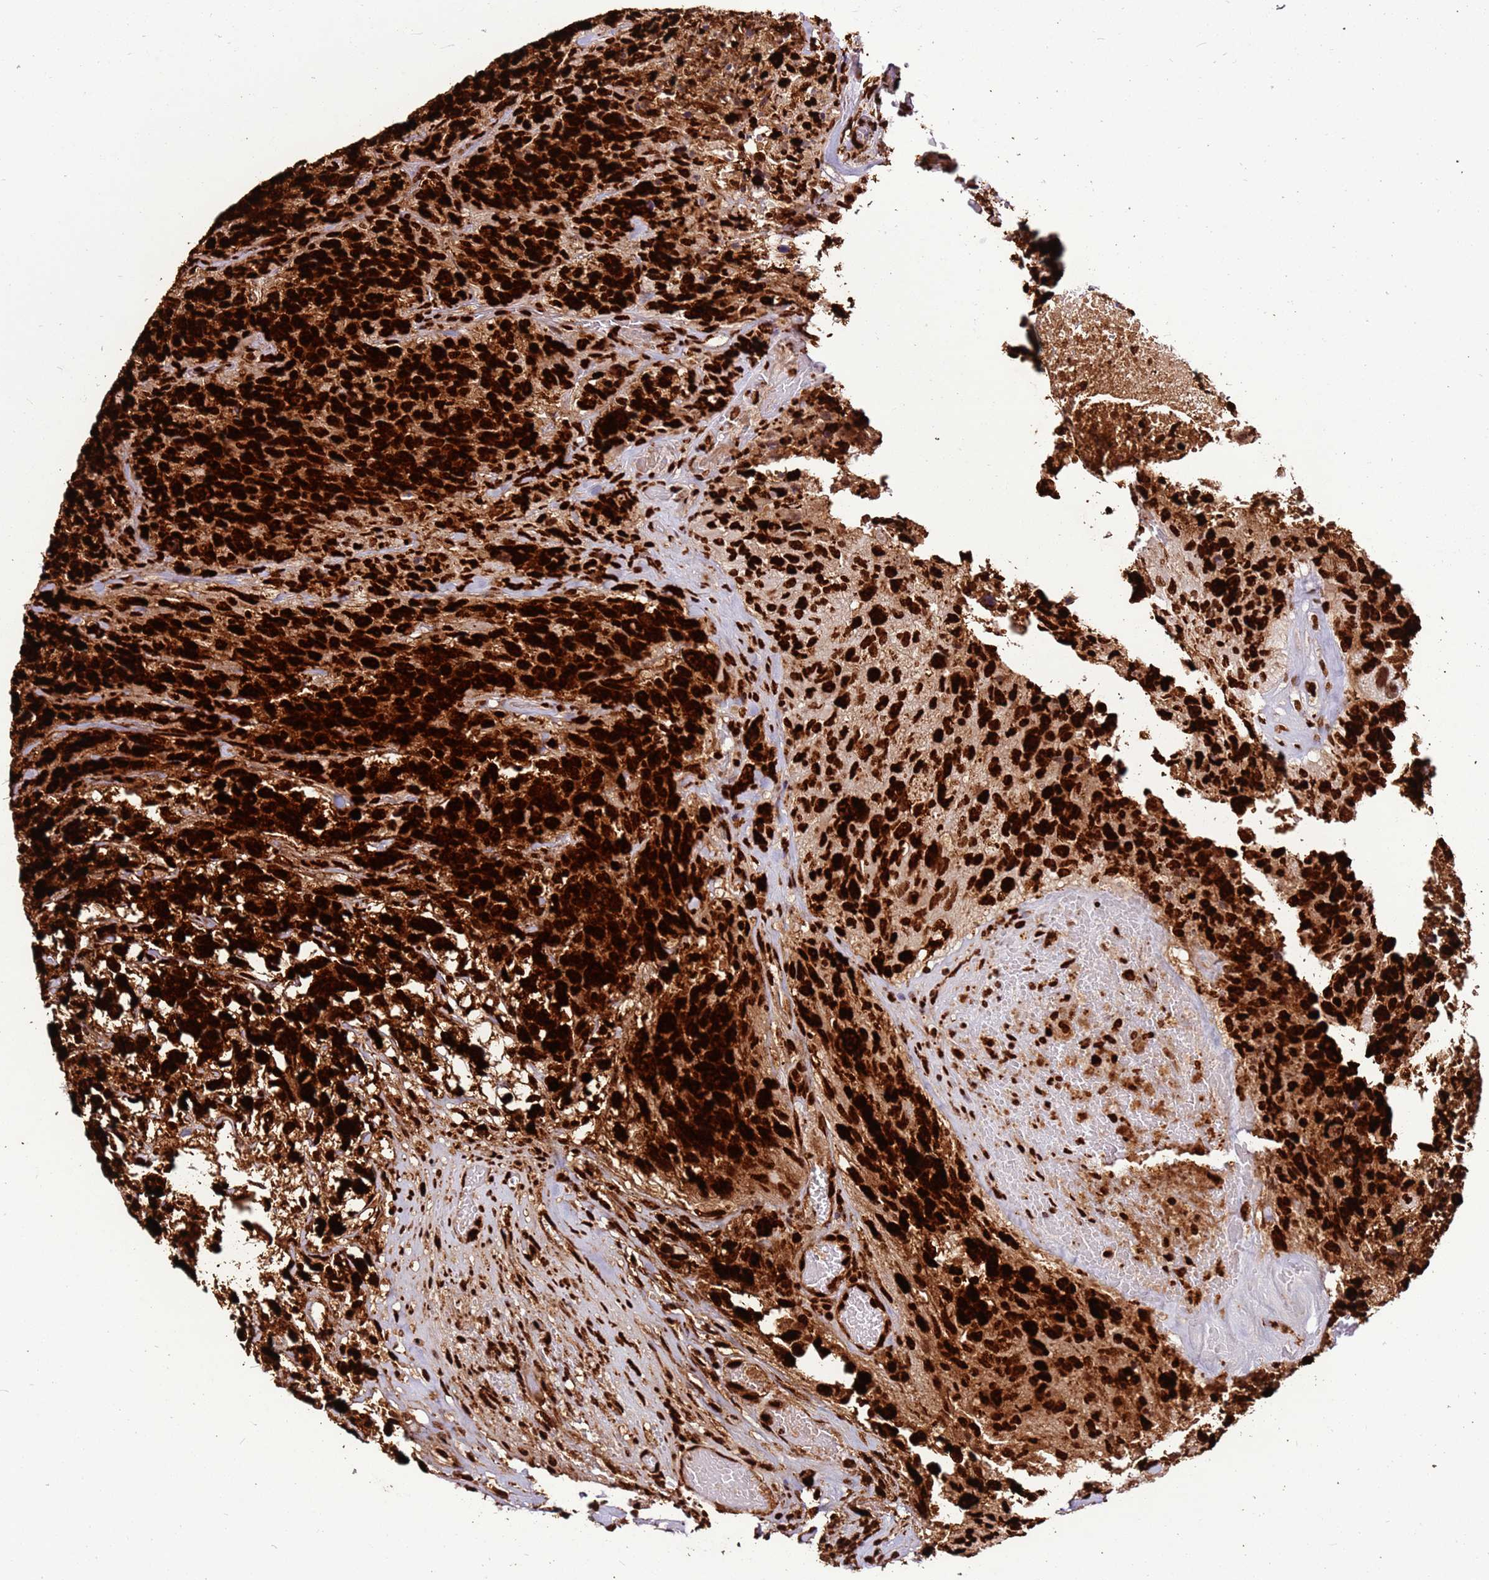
{"staining": {"intensity": "strong", "quantity": ">75%", "location": "nuclear"}, "tissue": "glioma", "cell_type": "Tumor cells", "image_type": "cancer", "snomed": [{"axis": "morphology", "description": "Glioma, malignant, High grade"}, {"axis": "topography", "description": "Brain"}], "caption": "Protein expression analysis of human malignant glioma (high-grade) reveals strong nuclear staining in about >75% of tumor cells.", "gene": "HNRNPAB", "patient": {"sex": "male", "age": 69}}